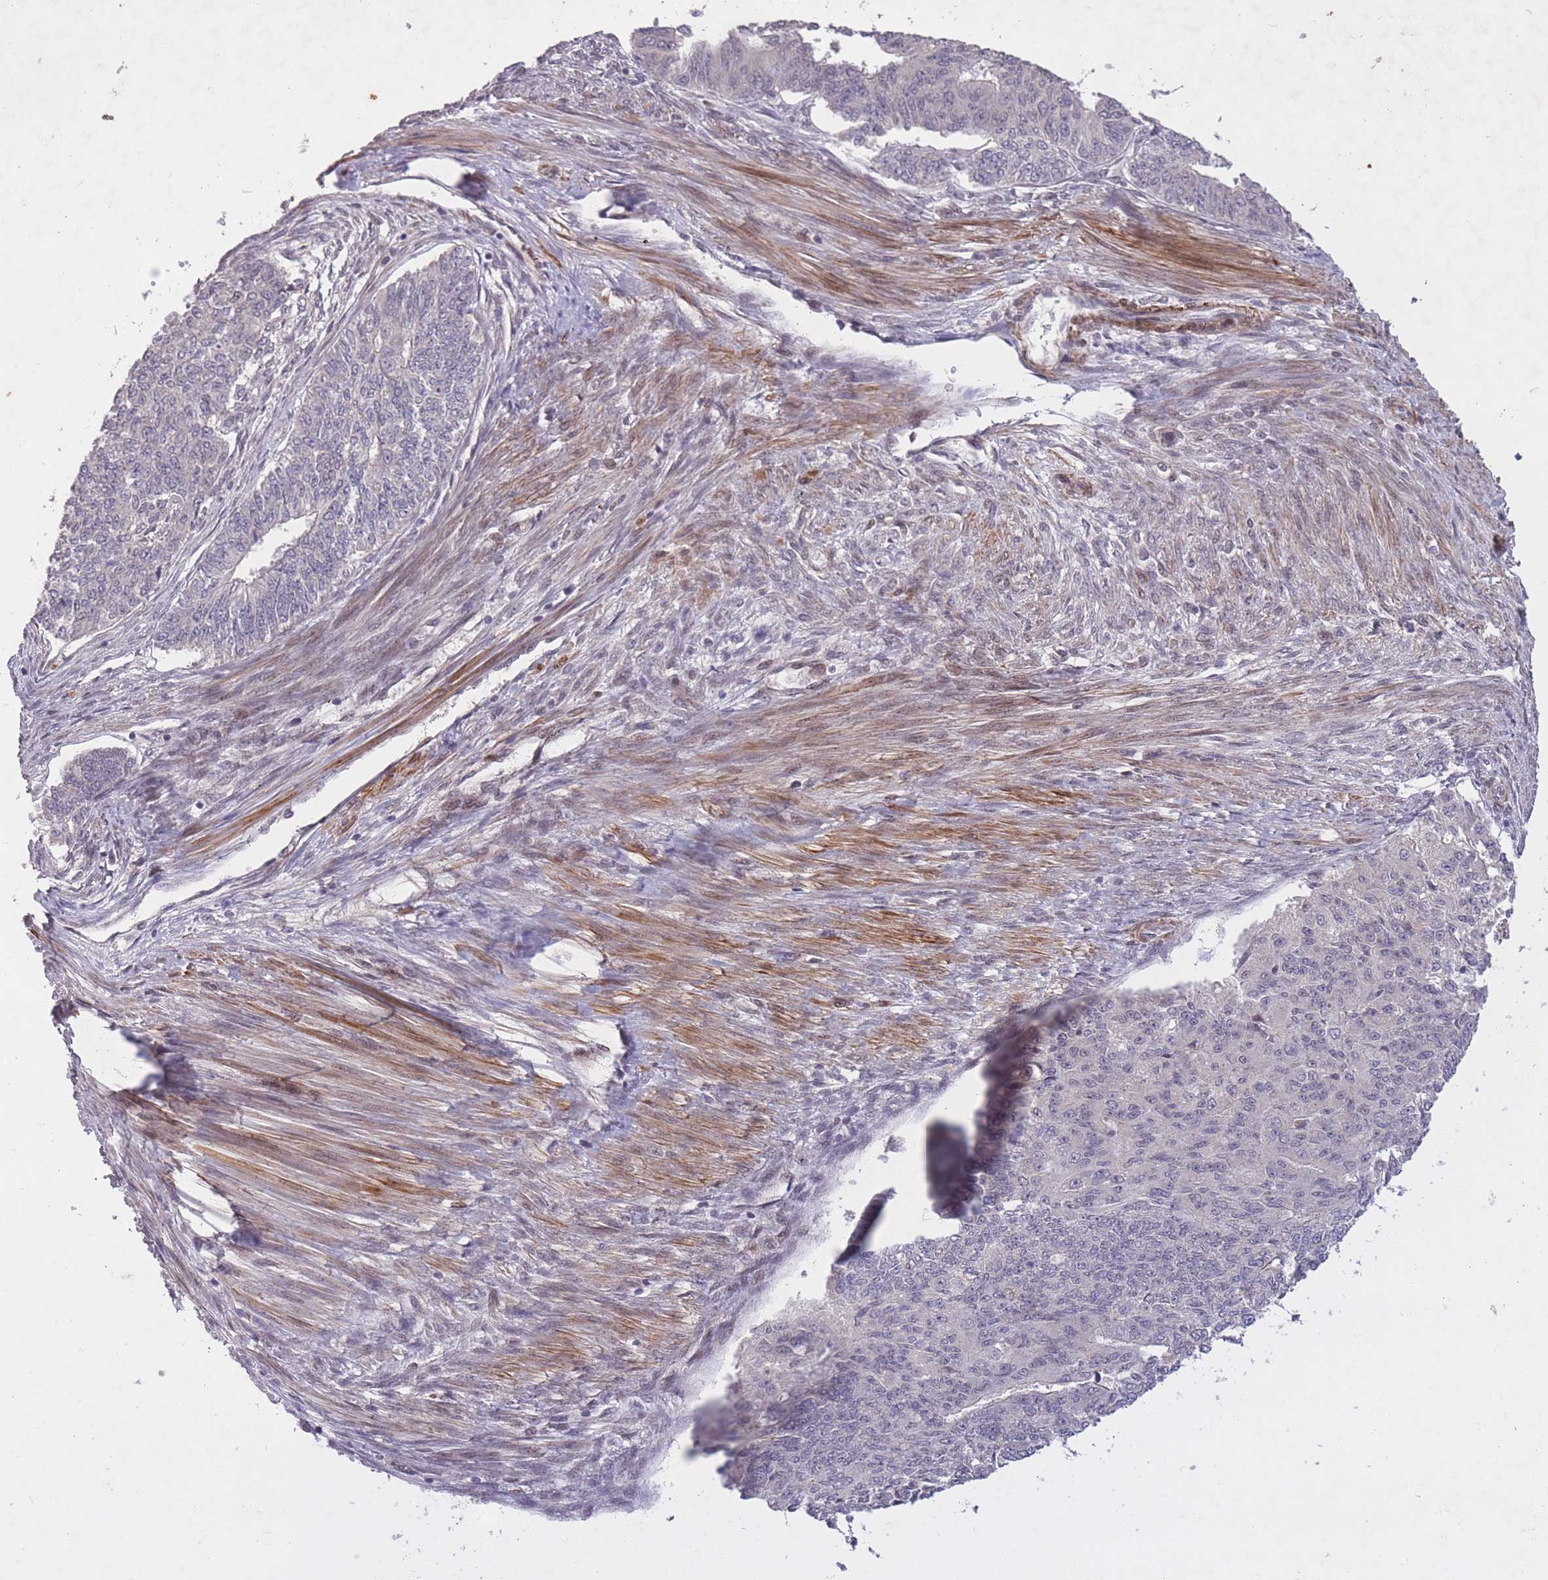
{"staining": {"intensity": "negative", "quantity": "none", "location": "none"}, "tissue": "endometrial cancer", "cell_type": "Tumor cells", "image_type": "cancer", "snomed": [{"axis": "morphology", "description": "Adenocarcinoma, NOS"}, {"axis": "topography", "description": "Endometrium"}], "caption": "The histopathology image displays no staining of tumor cells in endometrial cancer (adenocarcinoma).", "gene": "CBX6", "patient": {"sex": "female", "age": 32}}